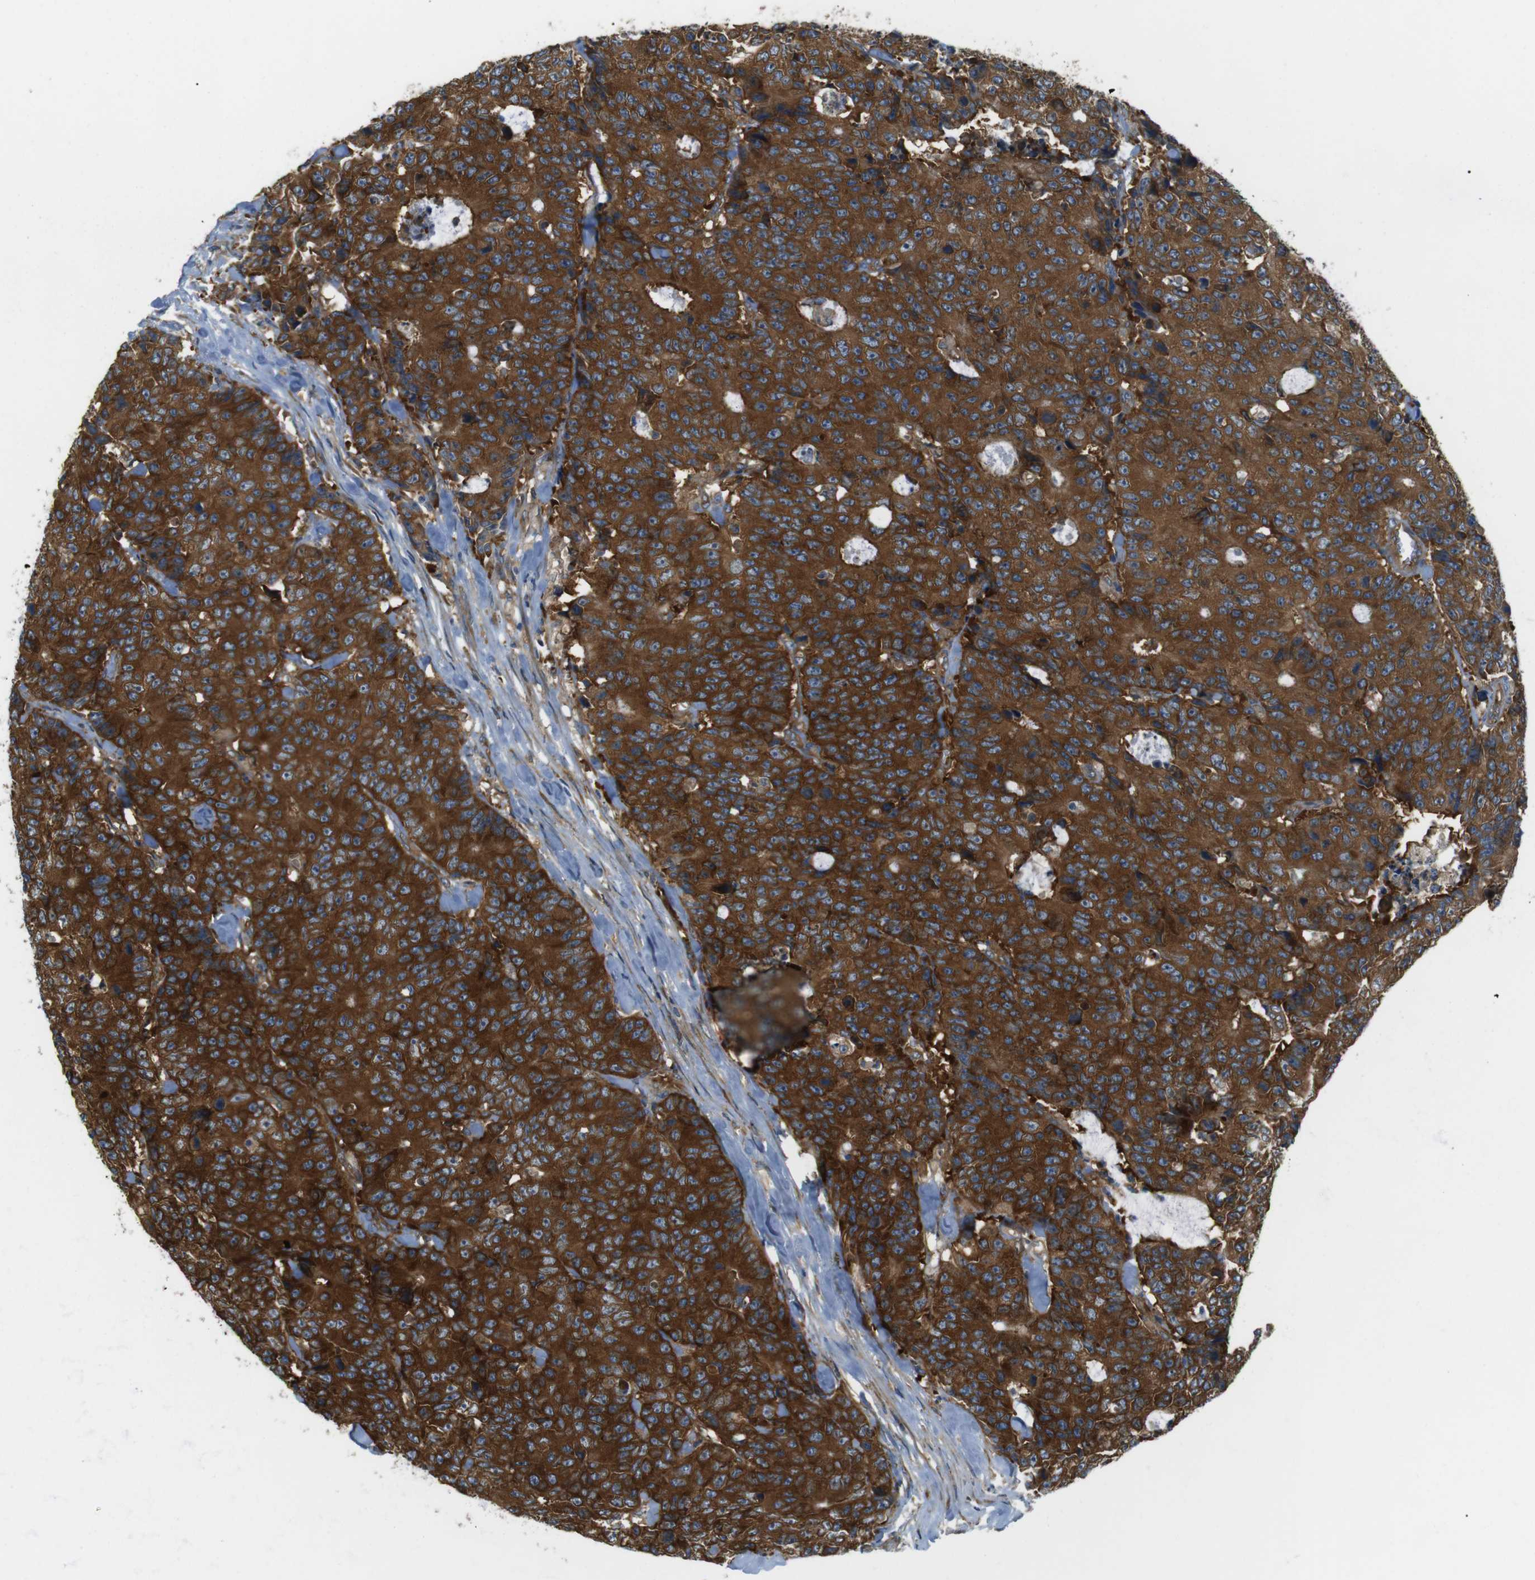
{"staining": {"intensity": "strong", "quantity": ">75%", "location": "cytoplasmic/membranous"}, "tissue": "colorectal cancer", "cell_type": "Tumor cells", "image_type": "cancer", "snomed": [{"axis": "morphology", "description": "Adenocarcinoma, NOS"}, {"axis": "topography", "description": "Colon"}], "caption": "Strong cytoplasmic/membranous expression is identified in about >75% of tumor cells in adenocarcinoma (colorectal).", "gene": "TSC1", "patient": {"sex": "female", "age": 86}}